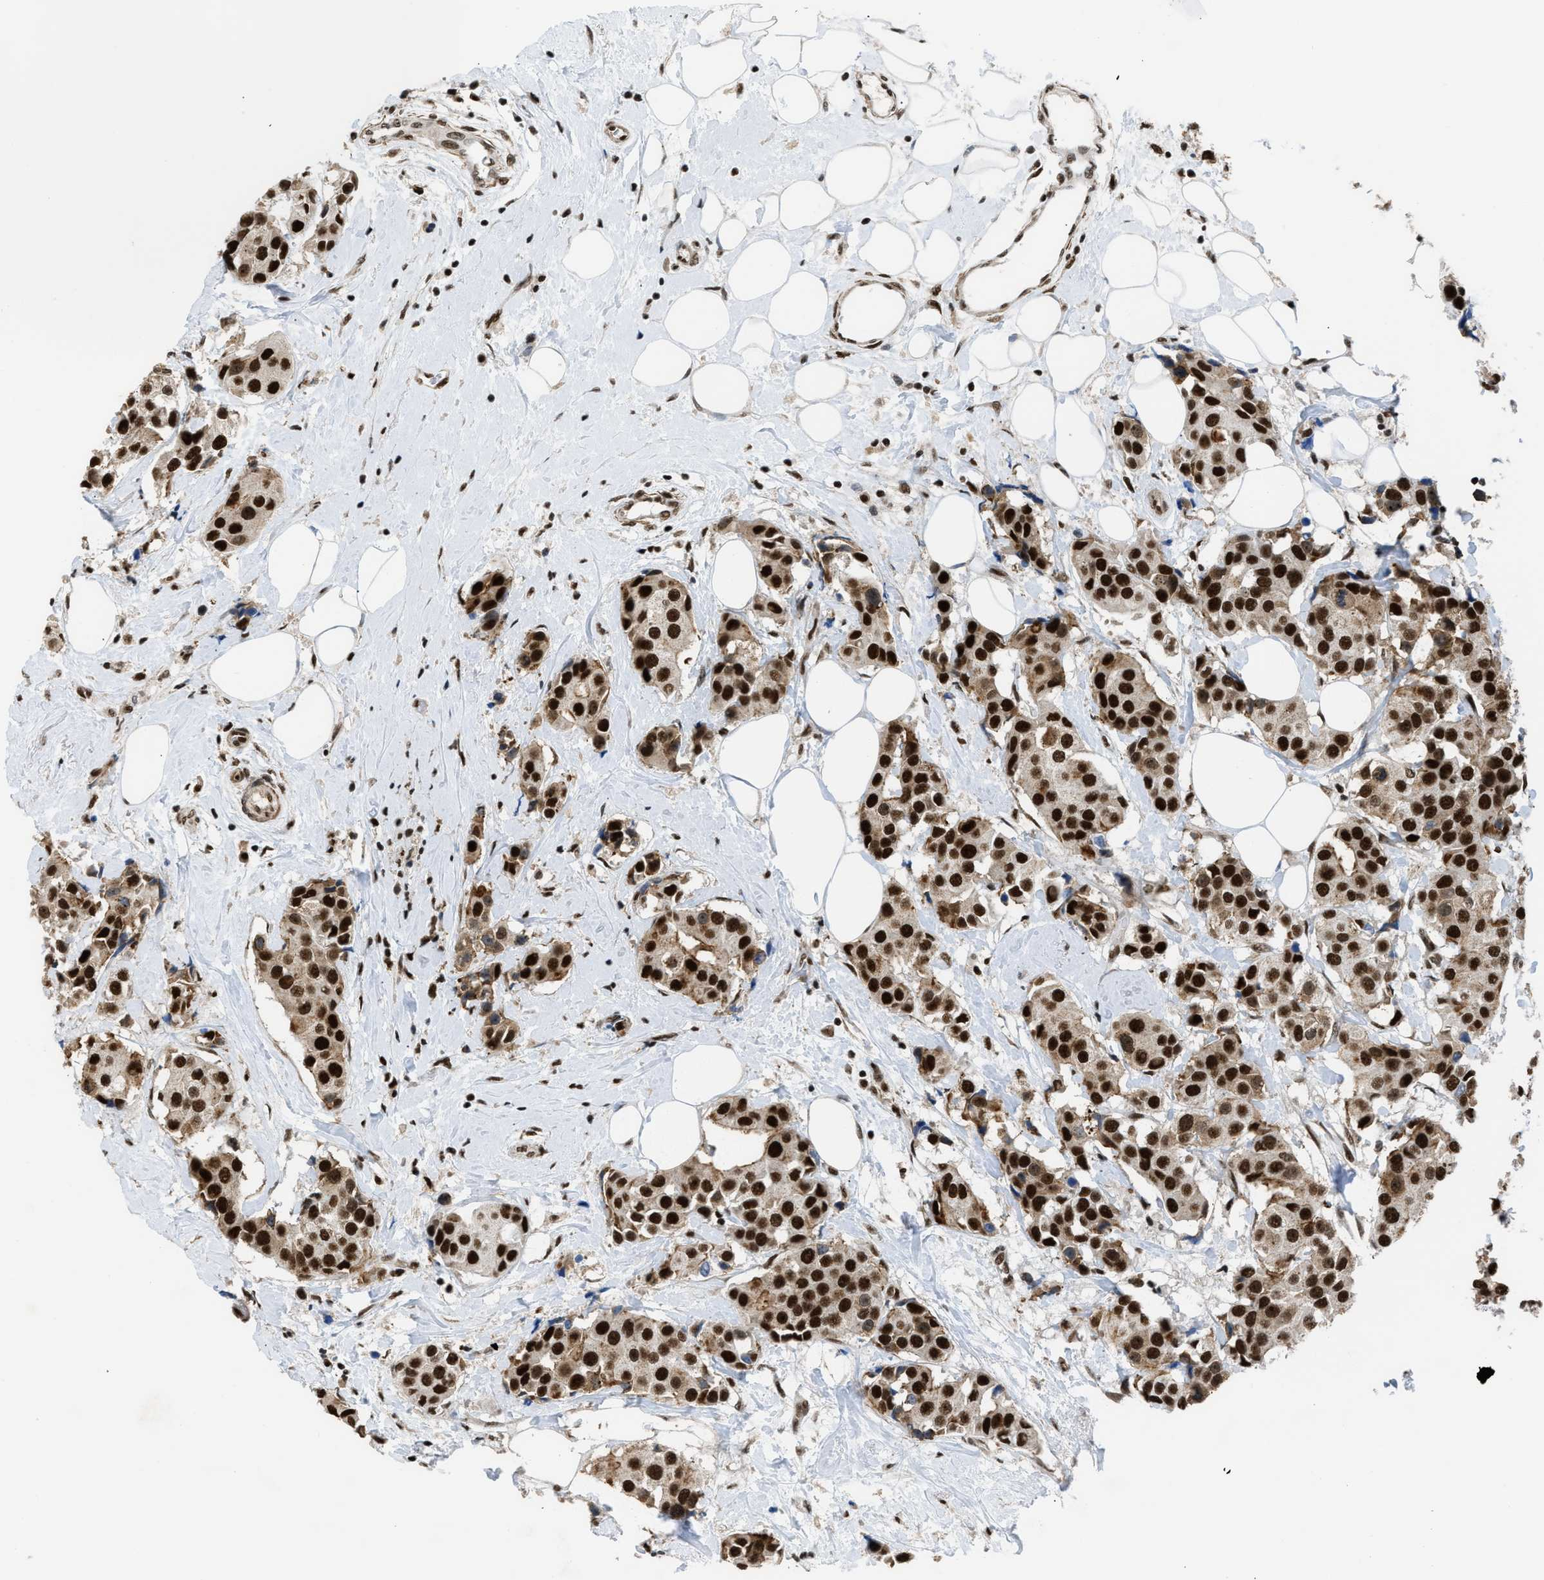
{"staining": {"intensity": "strong", "quantity": ">75%", "location": "nuclear"}, "tissue": "breast cancer", "cell_type": "Tumor cells", "image_type": "cancer", "snomed": [{"axis": "morphology", "description": "Normal tissue, NOS"}, {"axis": "morphology", "description": "Duct carcinoma"}, {"axis": "topography", "description": "Breast"}], "caption": "Strong nuclear protein positivity is seen in approximately >75% of tumor cells in breast cancer.", "gene": "SCAF4", "patient": {"sex": "female", "age": 39}}